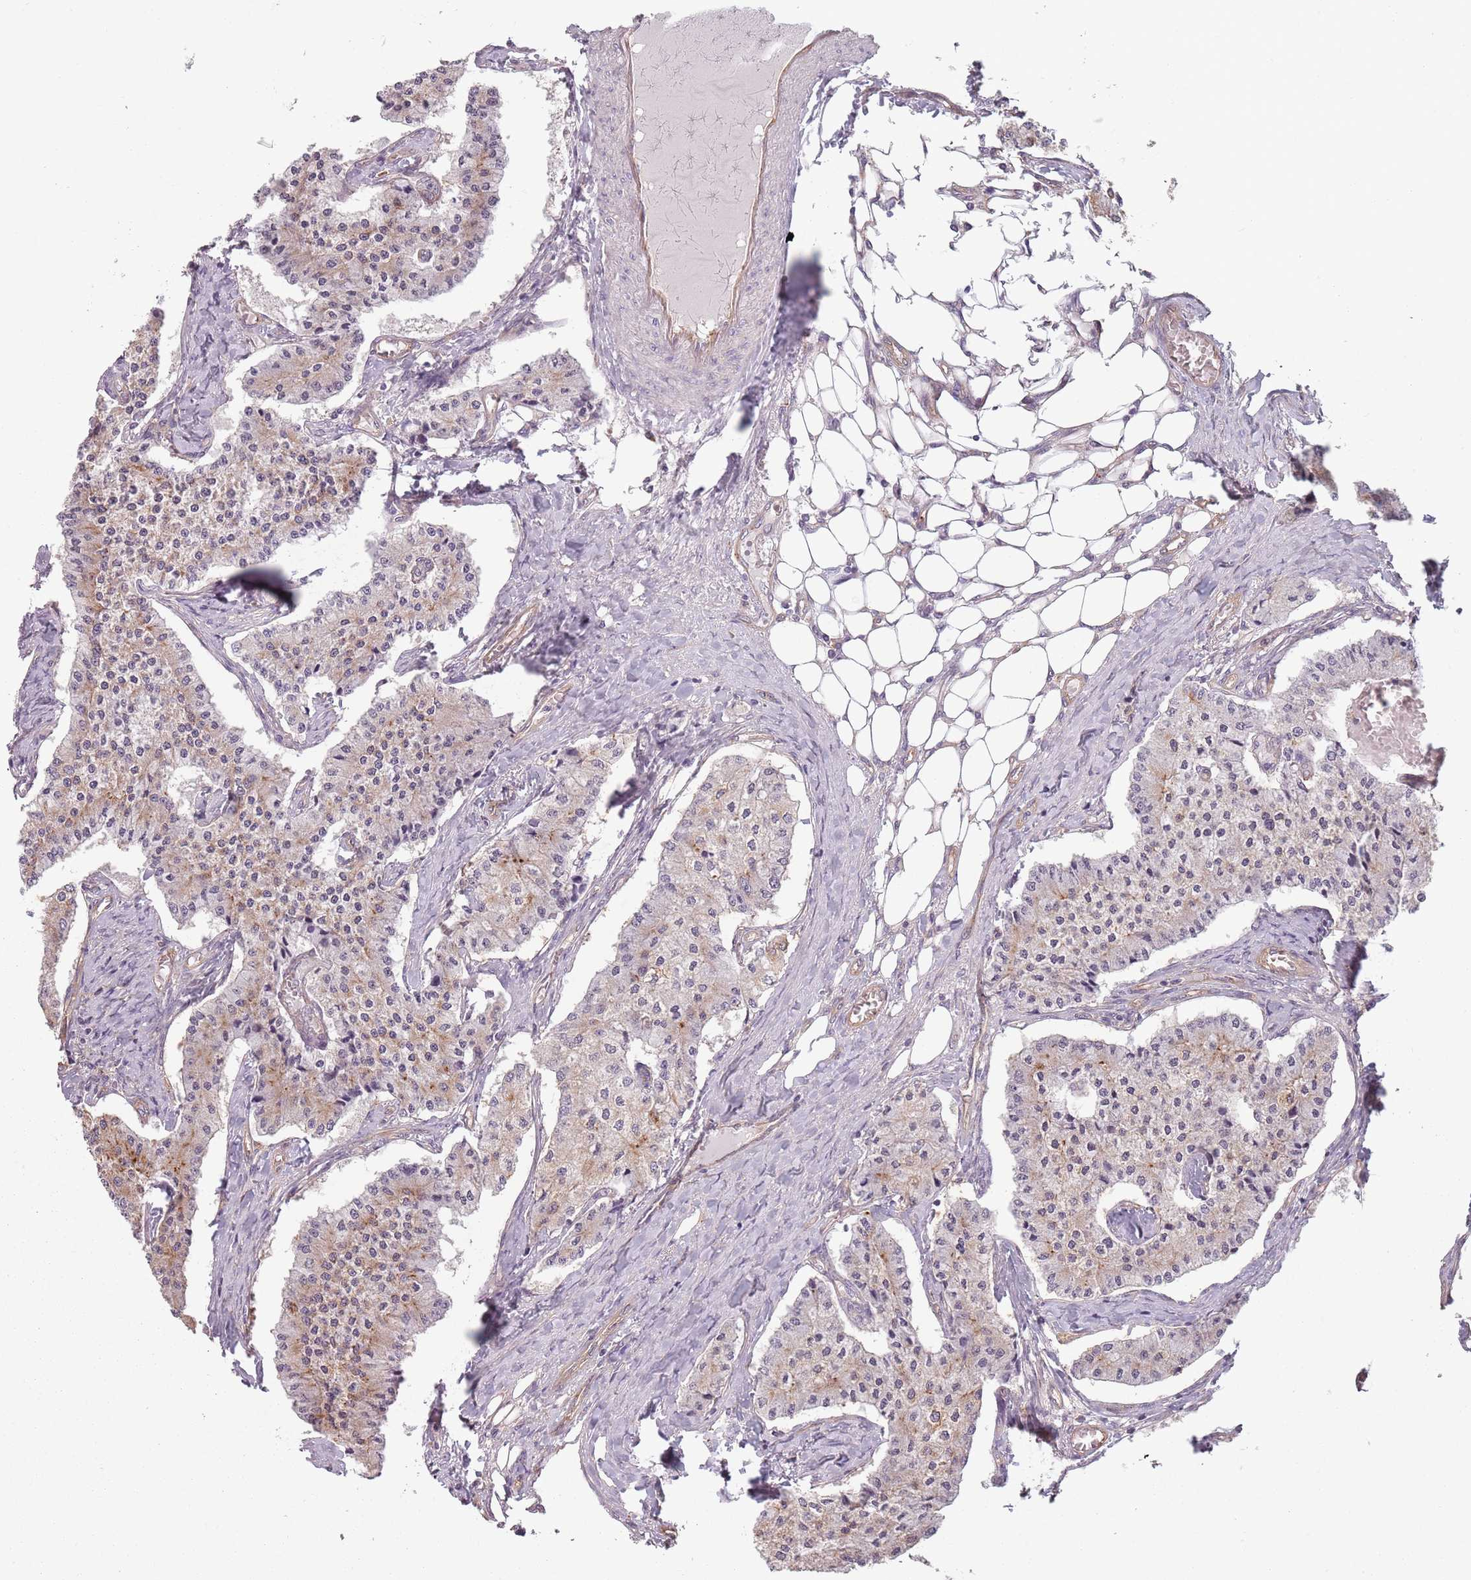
{"staining": {"intensity": "weak", "quantity": "25%-75%", "location": "cytoplasmic/membranous"}, "tissue": "carcinoid", "cell_type": "Tumor cells", "image_type": "cancer", "snomed": [{"axis": "morphology", "description": "Carcinoid, malignant, NOS"}, {"axis": "topography", "description": "Colon"}], "caption": "Carcinoid tissue reveals weak cytoplasmic/membranous positivity in about 25%-75% of tumor cells (IHC, brightfield microscopy, high magnification).", "gene": "TLCD2", "patient": {"sex": "female", "age": 52}}